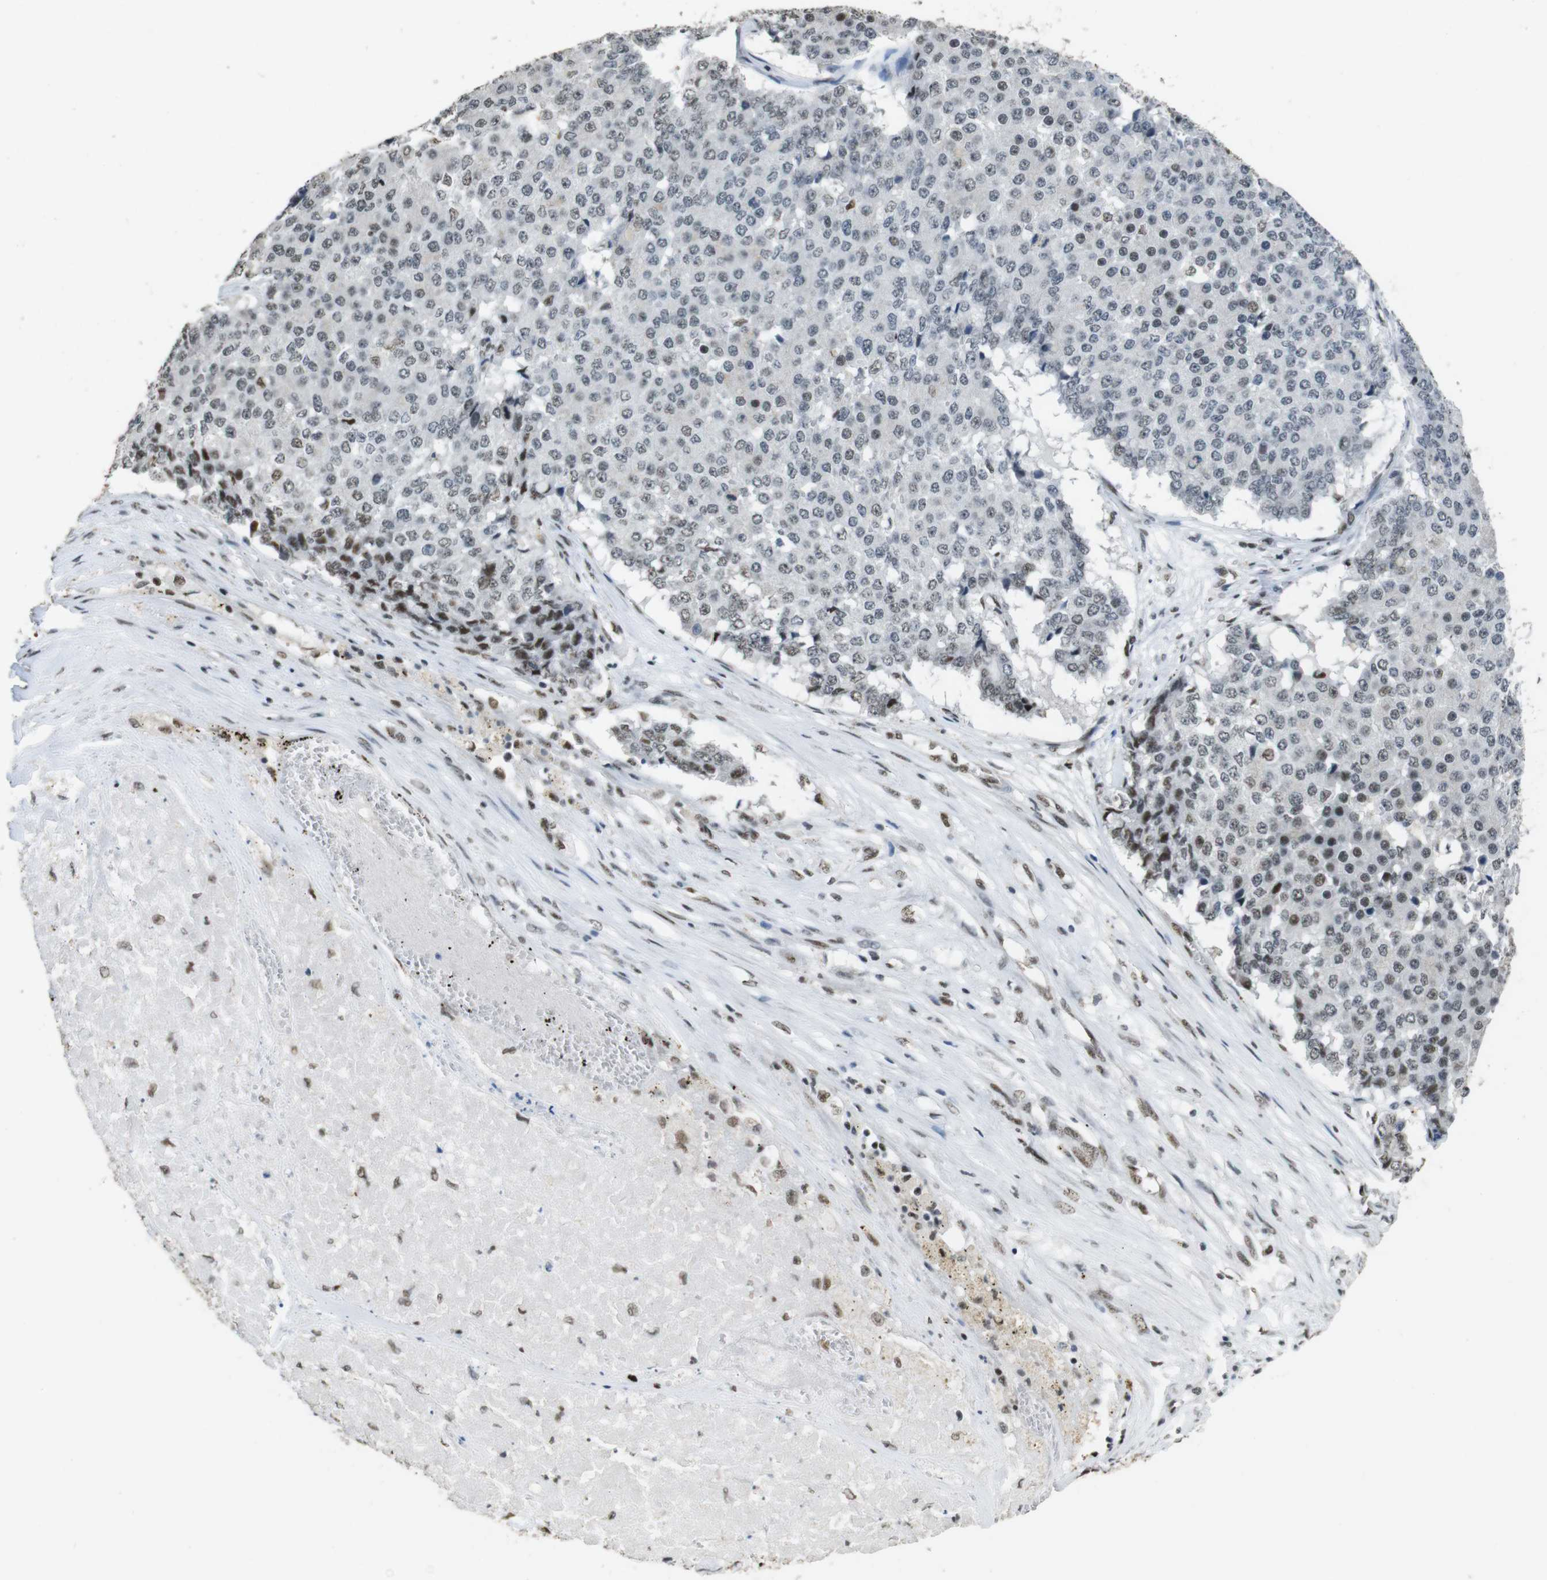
{"staining": {"intensity": "moderate", "quantity": "<25%", "location": "nuclear"}, "tissue": "pancreatic cancer", "cell_type": "Tumor cells", "image_type": "cancer", "snomed": [{"axis": "morphology", "description": "Adenocarcinoma, NOS"}, {"axis": "topography", "description": "Pancreas"}], "caption": "A low amount of moderate nuclear expression is identified in approximately <25% of tumor cells in pancreatic cancer tissue.", "gene": "CSNK2B", "patient": {"sex": "male", "age": 50}}